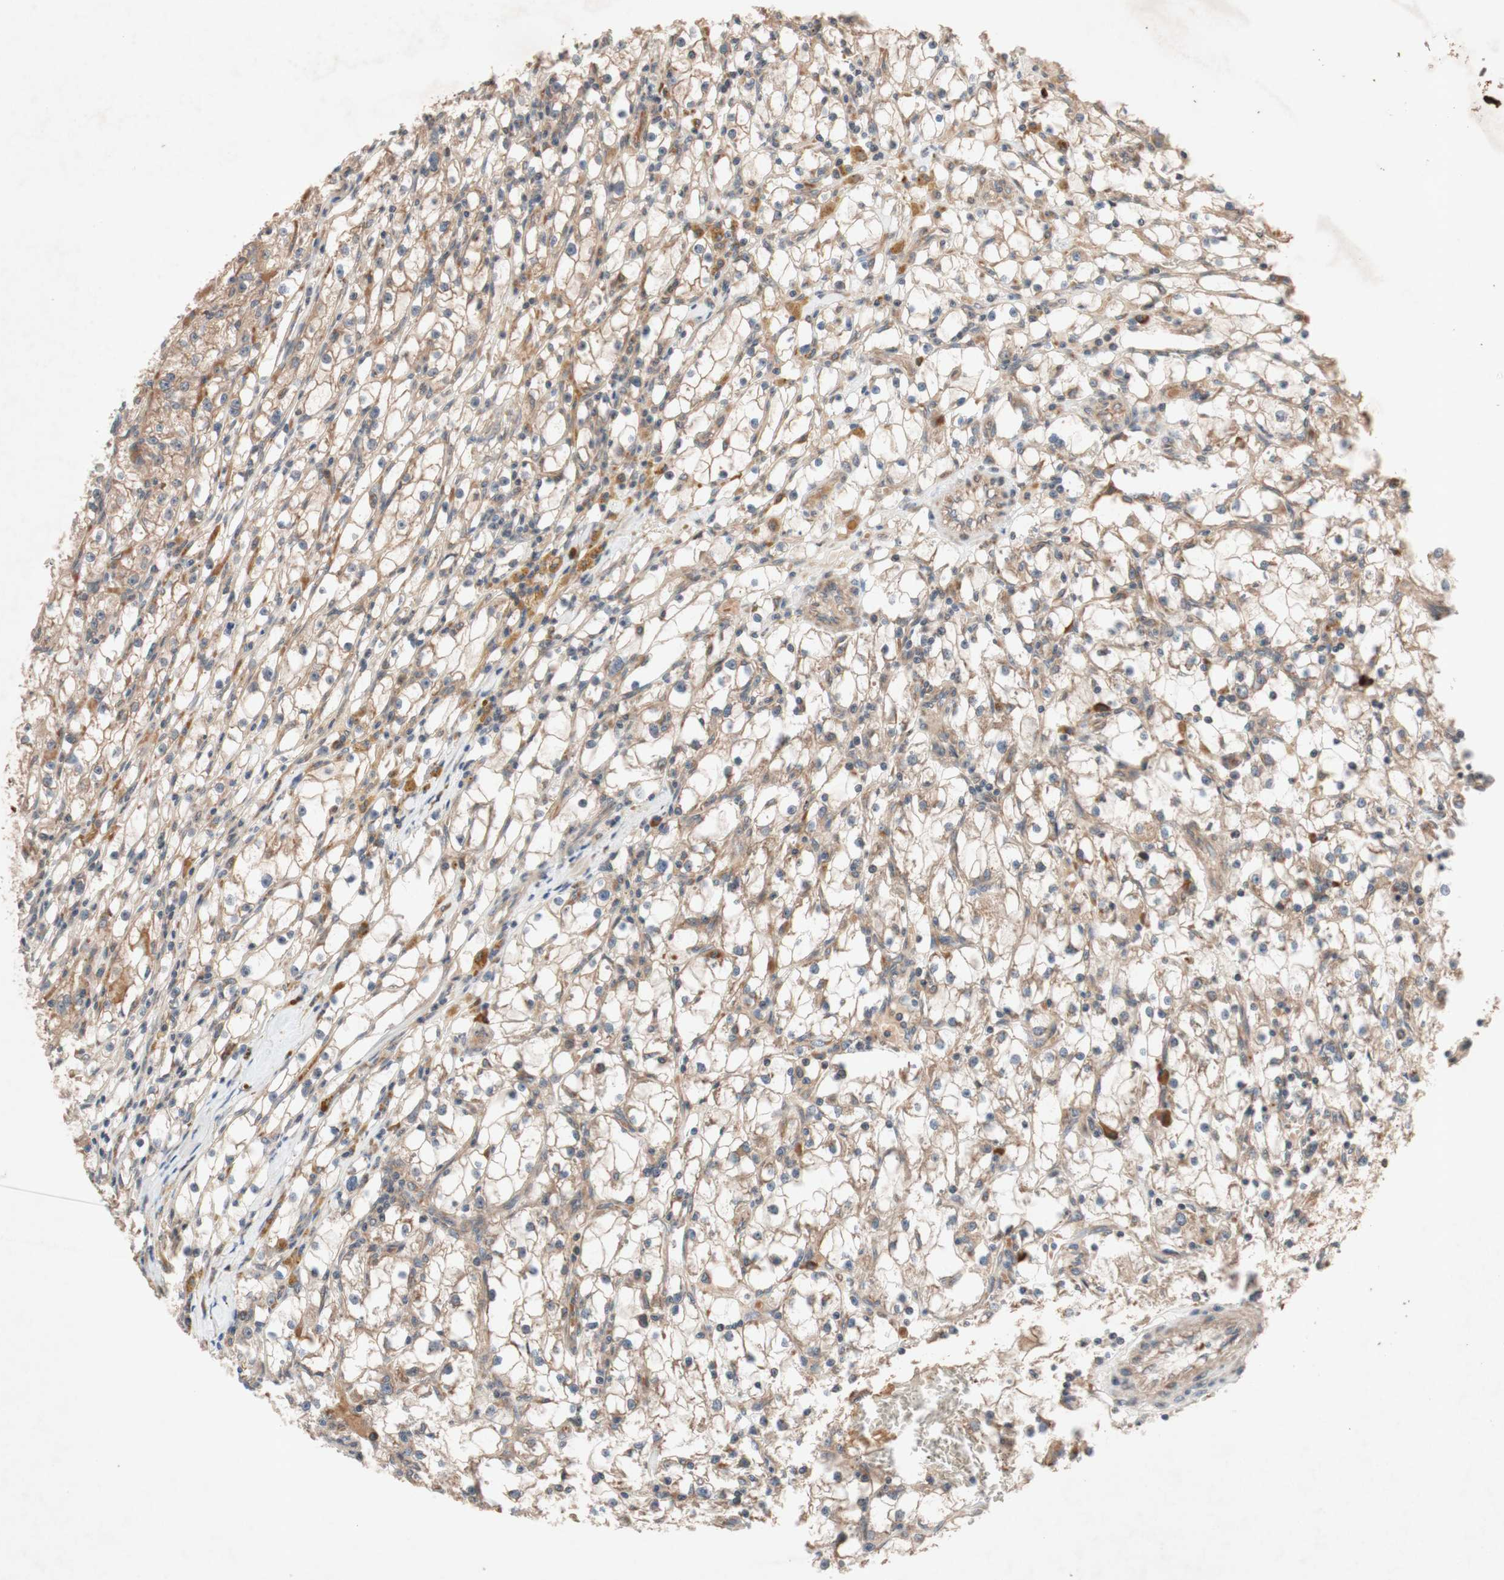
{"staining": {"intensity": "moderate", "quantity": "25%-75%", "location": "cytoplasmic/membranous"}, "tissue": "renal cancer", "cell_type": "Tumor cells", "image_type": "cancer", "snomed": [{"axis": "morphology", "description": "Adenocarcinoma, NOS"}, {"axis": "topography", "description": "Kidney"}], "caption": "A medium amount of moderate cytoplasmic/membranous staining is present in about 25%-75% of tumor cells in renal cancer tissue.", "gene": "DDOST", "patient": {"sex": "male", "age": 56}}